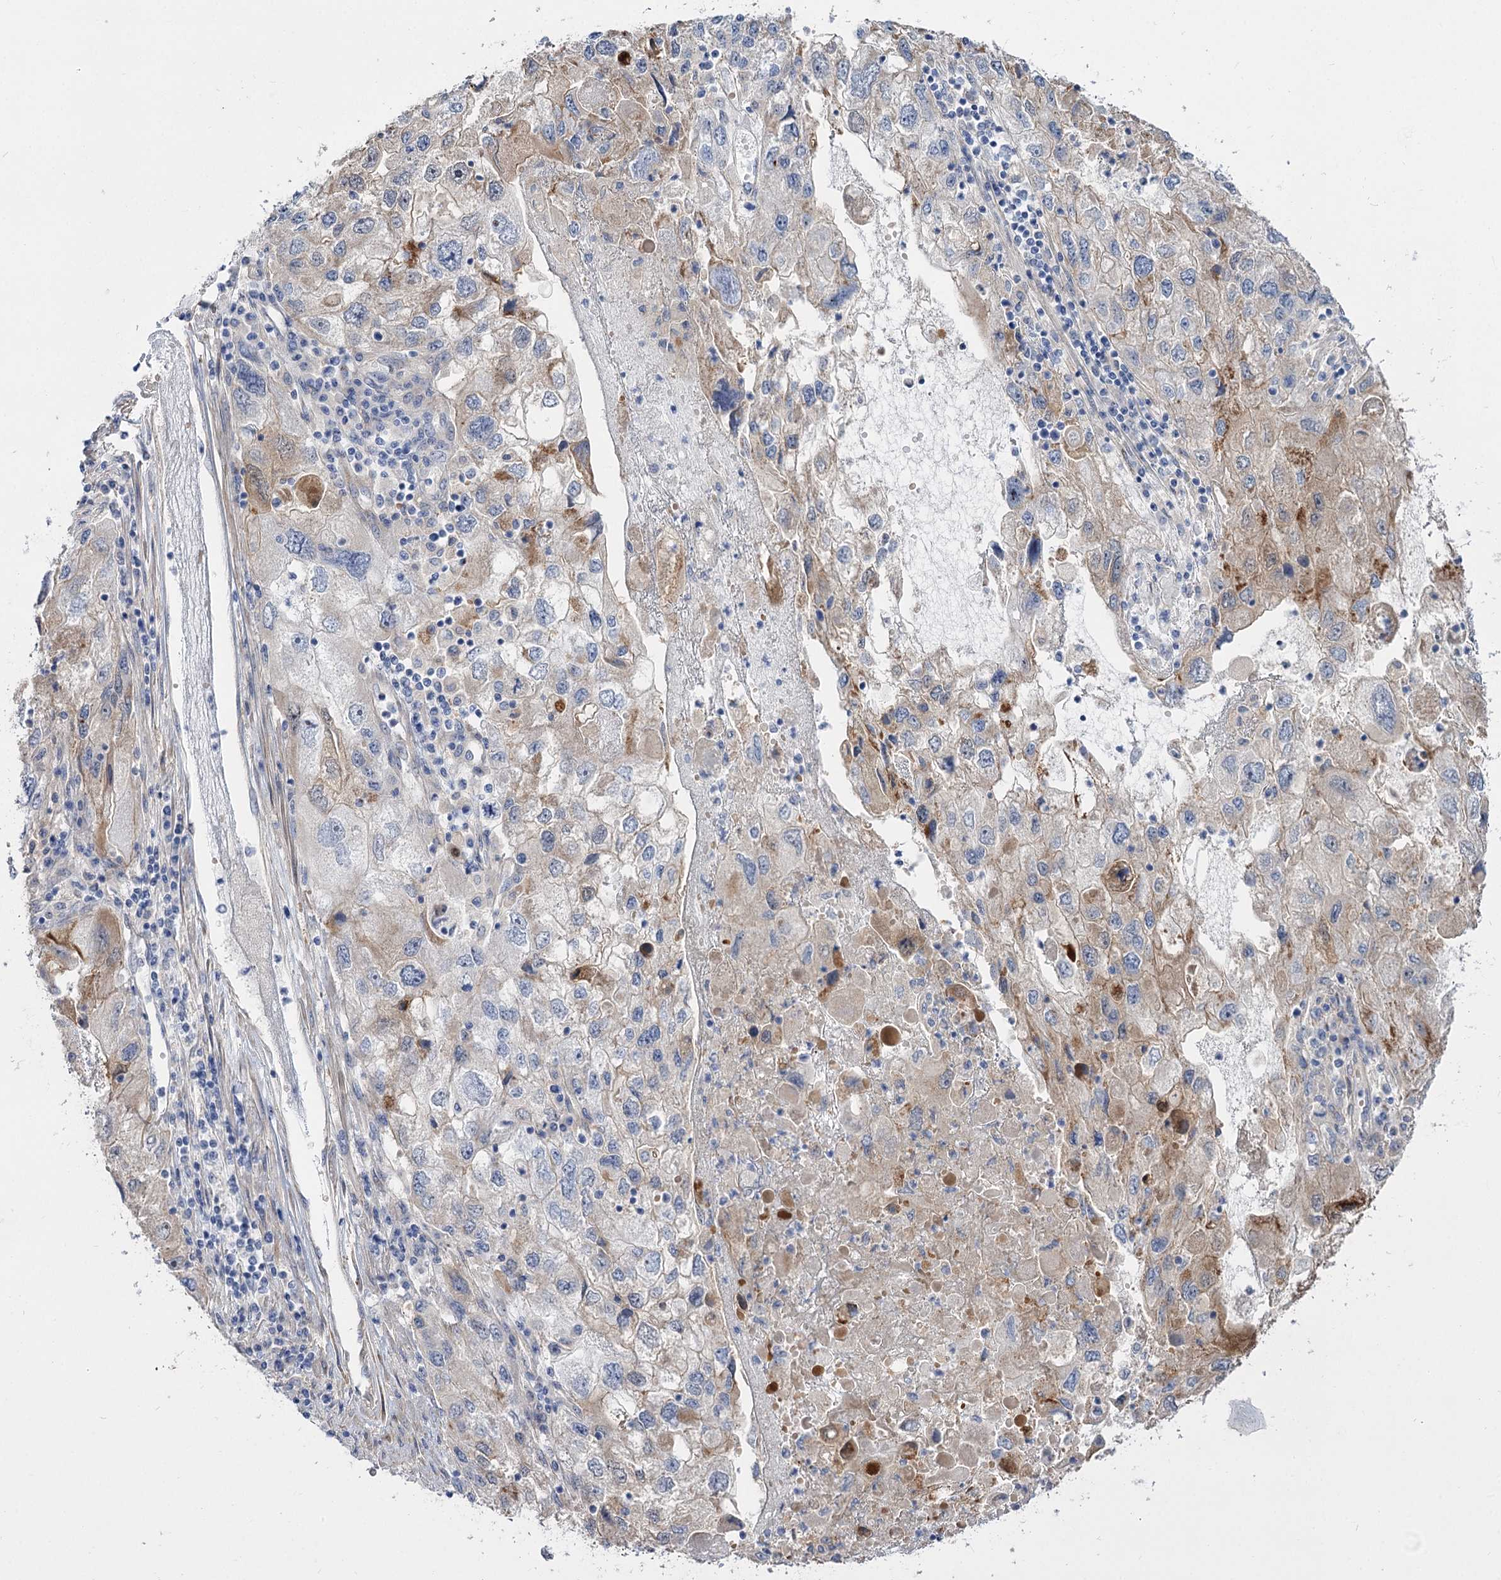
{"staining": {"intensity": "weak", "quantity": "<25%", "location": "cytoplasmic/membranous"}, "tissue": "endometrial cancer", "cell_type": "Tumor cells", "image_type": "cancer", "snomed": [{"axis": "morphology", "description": "Adenocarcinoma, NOS"}, {"axis": "topography", "description": "Endometrium"}], "caption": "The micrograph displays no staining of tumor cells in adenocarcinoma (endometrial). The staining is performed using DAB (3,3'-diaminobenzidine) brown chromogen with nuclei counter-stained in using hematoxylin.", "gene": "SUOX", "patient": {"sex": "female", "age": 49}}